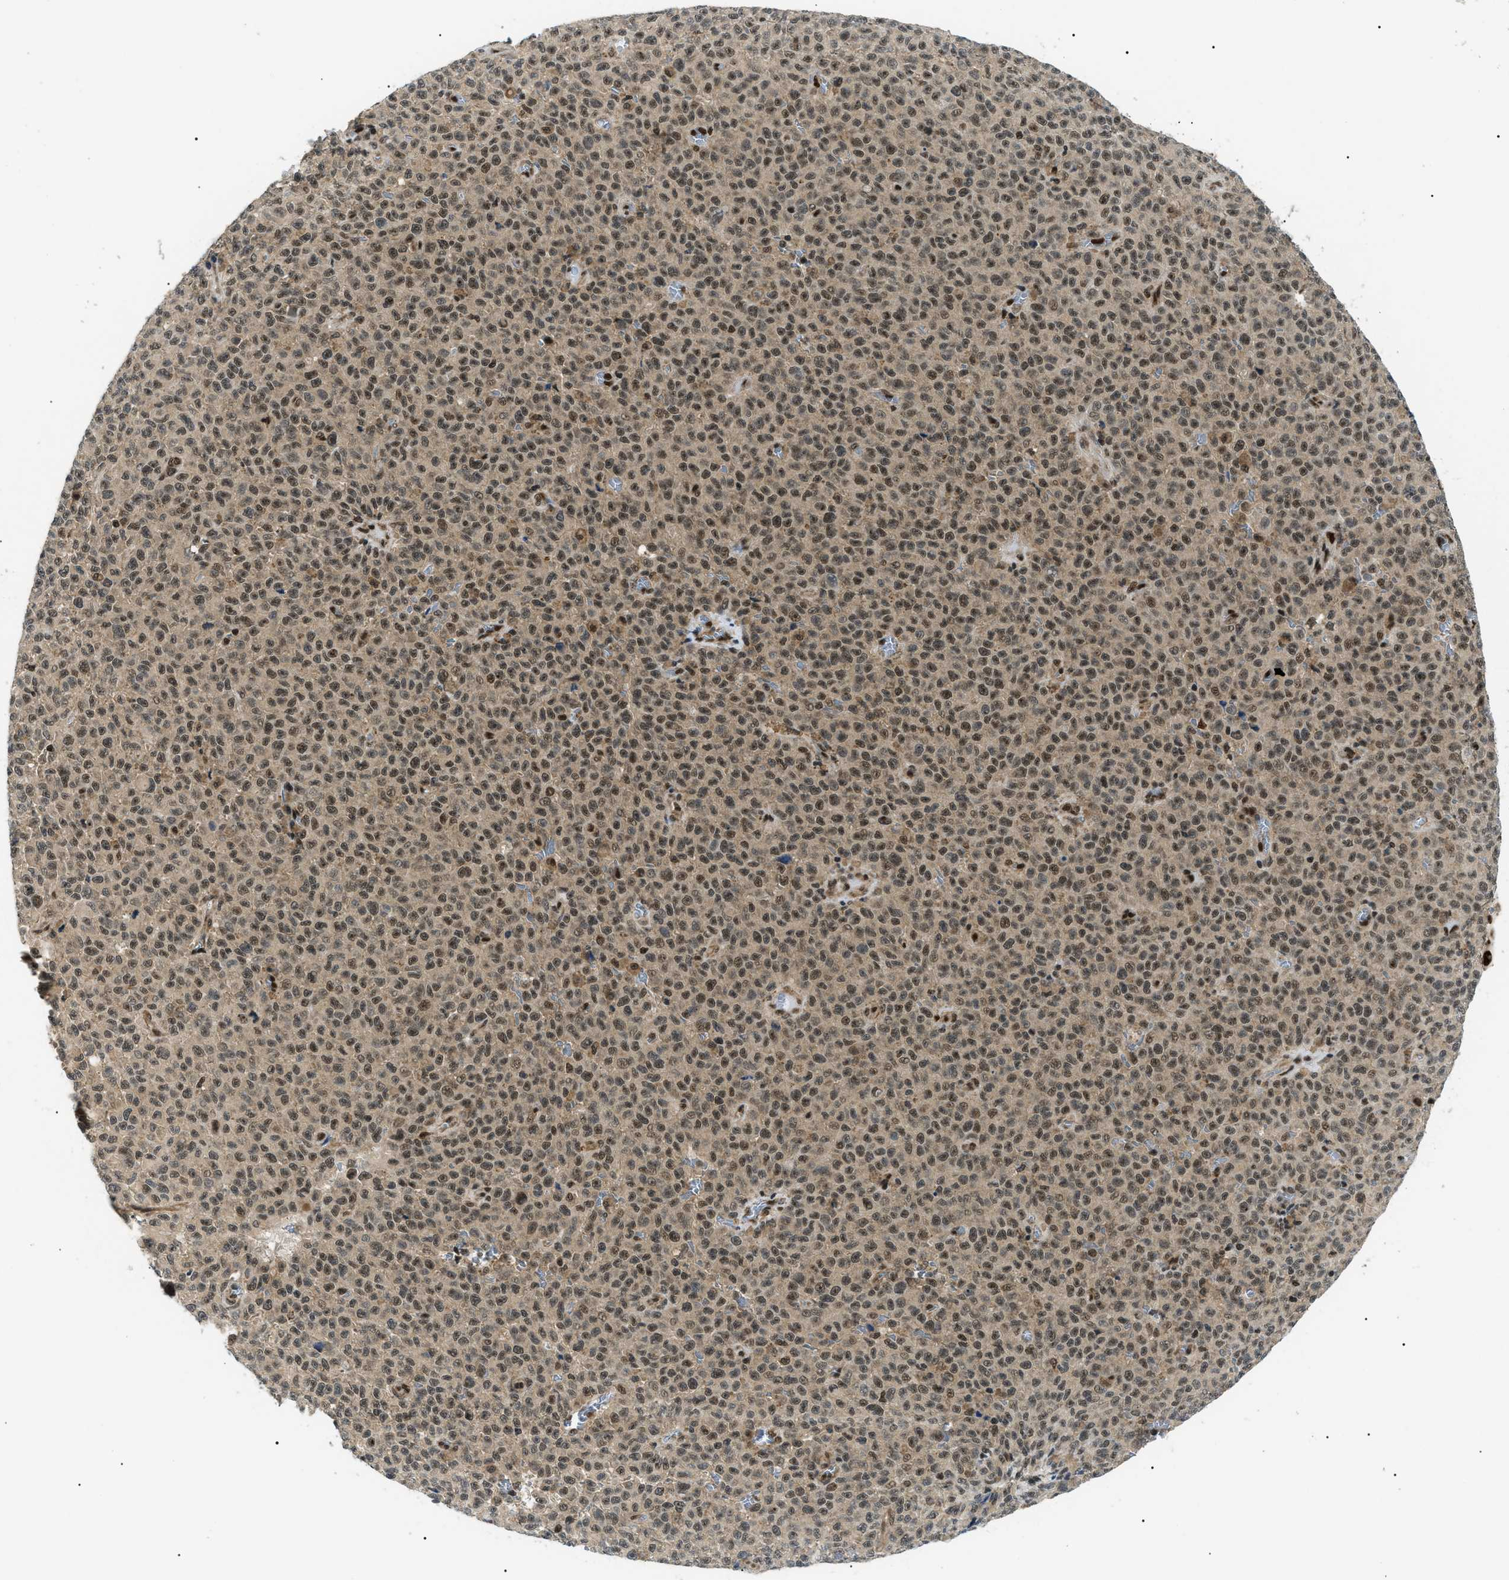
{"staining": {"intensity": "moderate", "quantity": ">75%", "location": "cytoplasmic/membranous,nuclear"}, "tissue": "melanoma", "cell_type": "Tumor cells", "image_type": "cancer", "snomed": [{"axis": "morphology", "description": "Malignant melanoma, NOS"}, {"axis": "topography", "description": "Skin"}], "caption": "Human melanoma stained with a protein marker shows moderate staining in tumor cells.", "gene": "CWC25", "patient": {"sex": "female", "age": 82}}